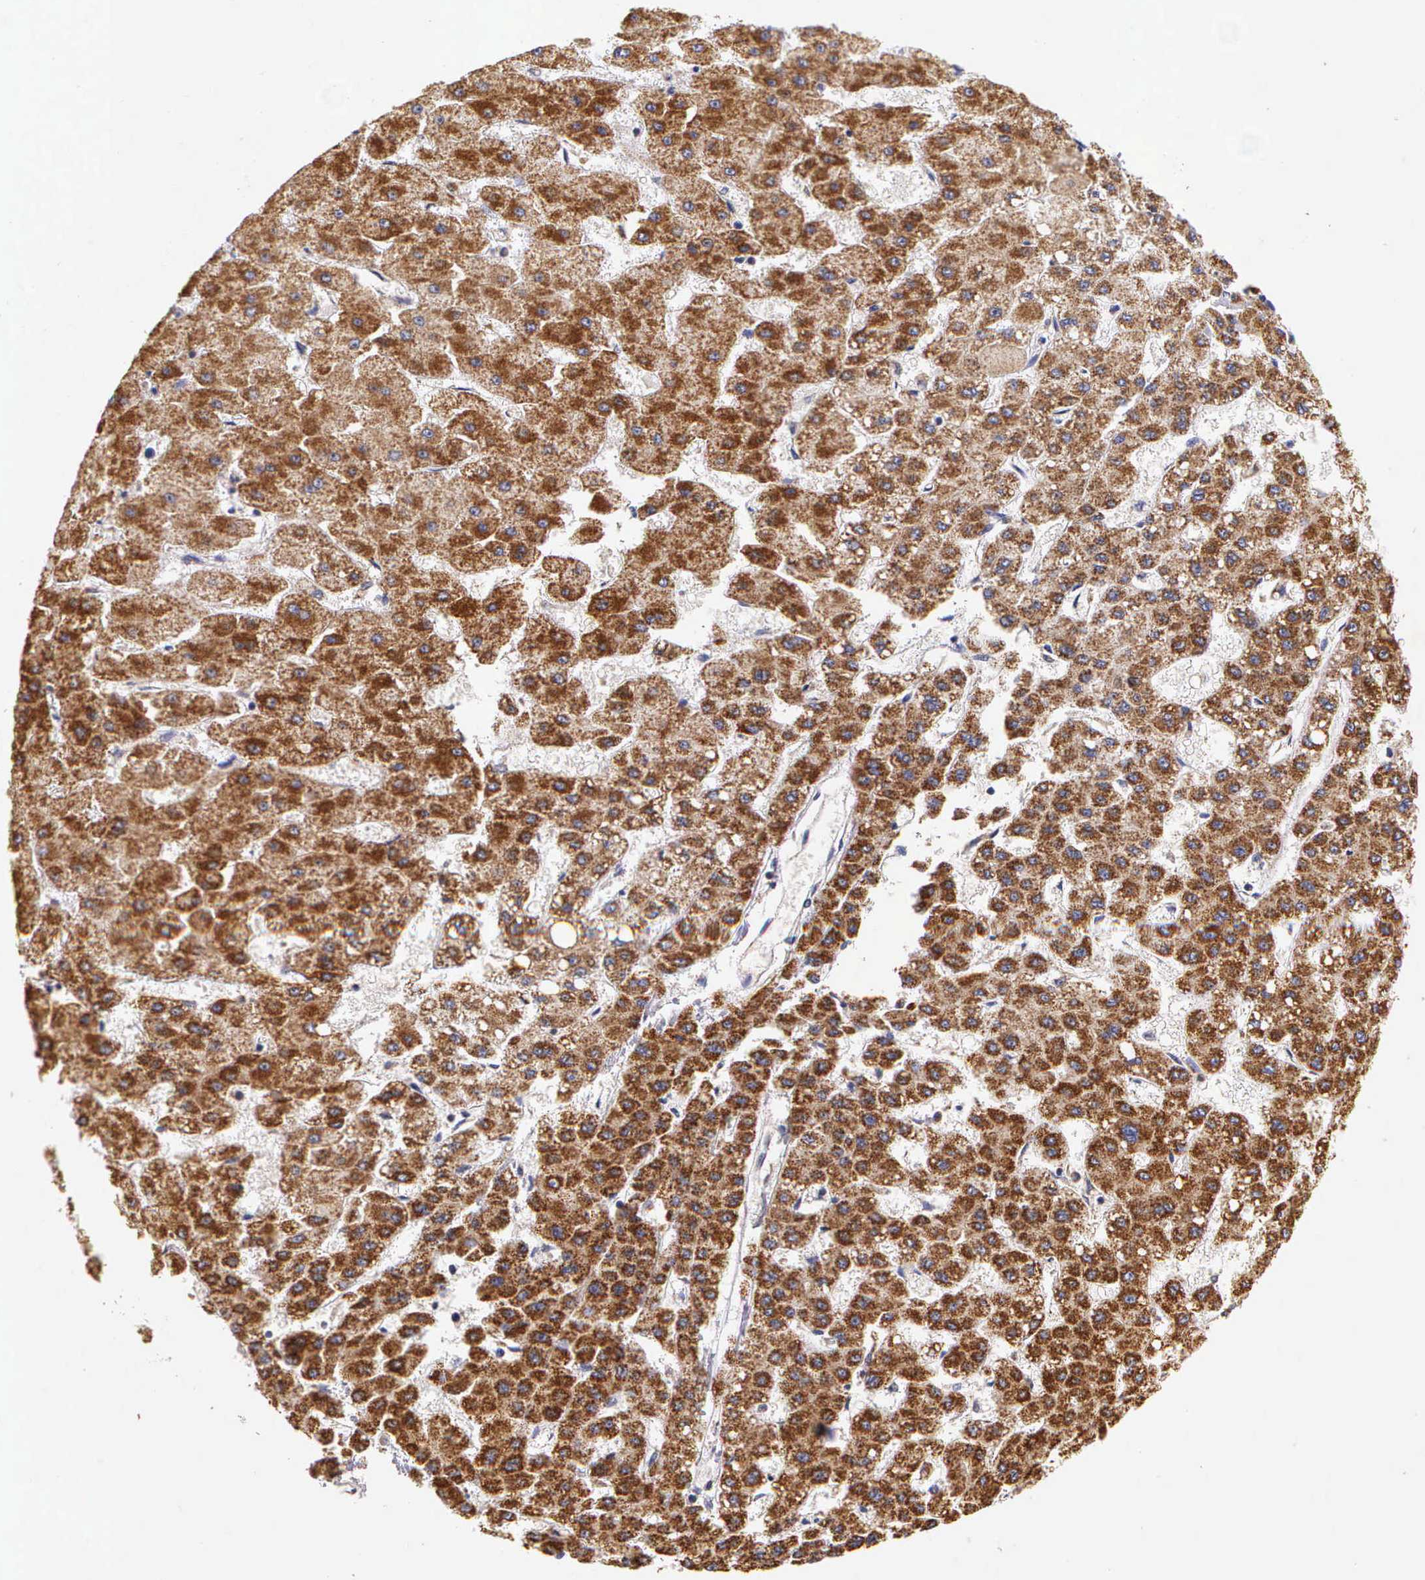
{"staining": {"intensity": "moderate", "quantity": ">75%", "location": "cytoplasmic/membranous"}, "tissue": "liver cancer", "cell_type": "Tumor cells", "image_type": "cancer", "snomed": [{"axis": "morphology", "description": "Carcinoma, Hepatocellular, NOS"}, {"axis": "topography", "description": "Liver"}], "caption": "Protein staining of liver cancer tissue shows moderate cytoplasmic/membranous expression in about >75% of tumor cells.", "gene": "ESR1", "patient": {"sex": "female", "age": 52}}